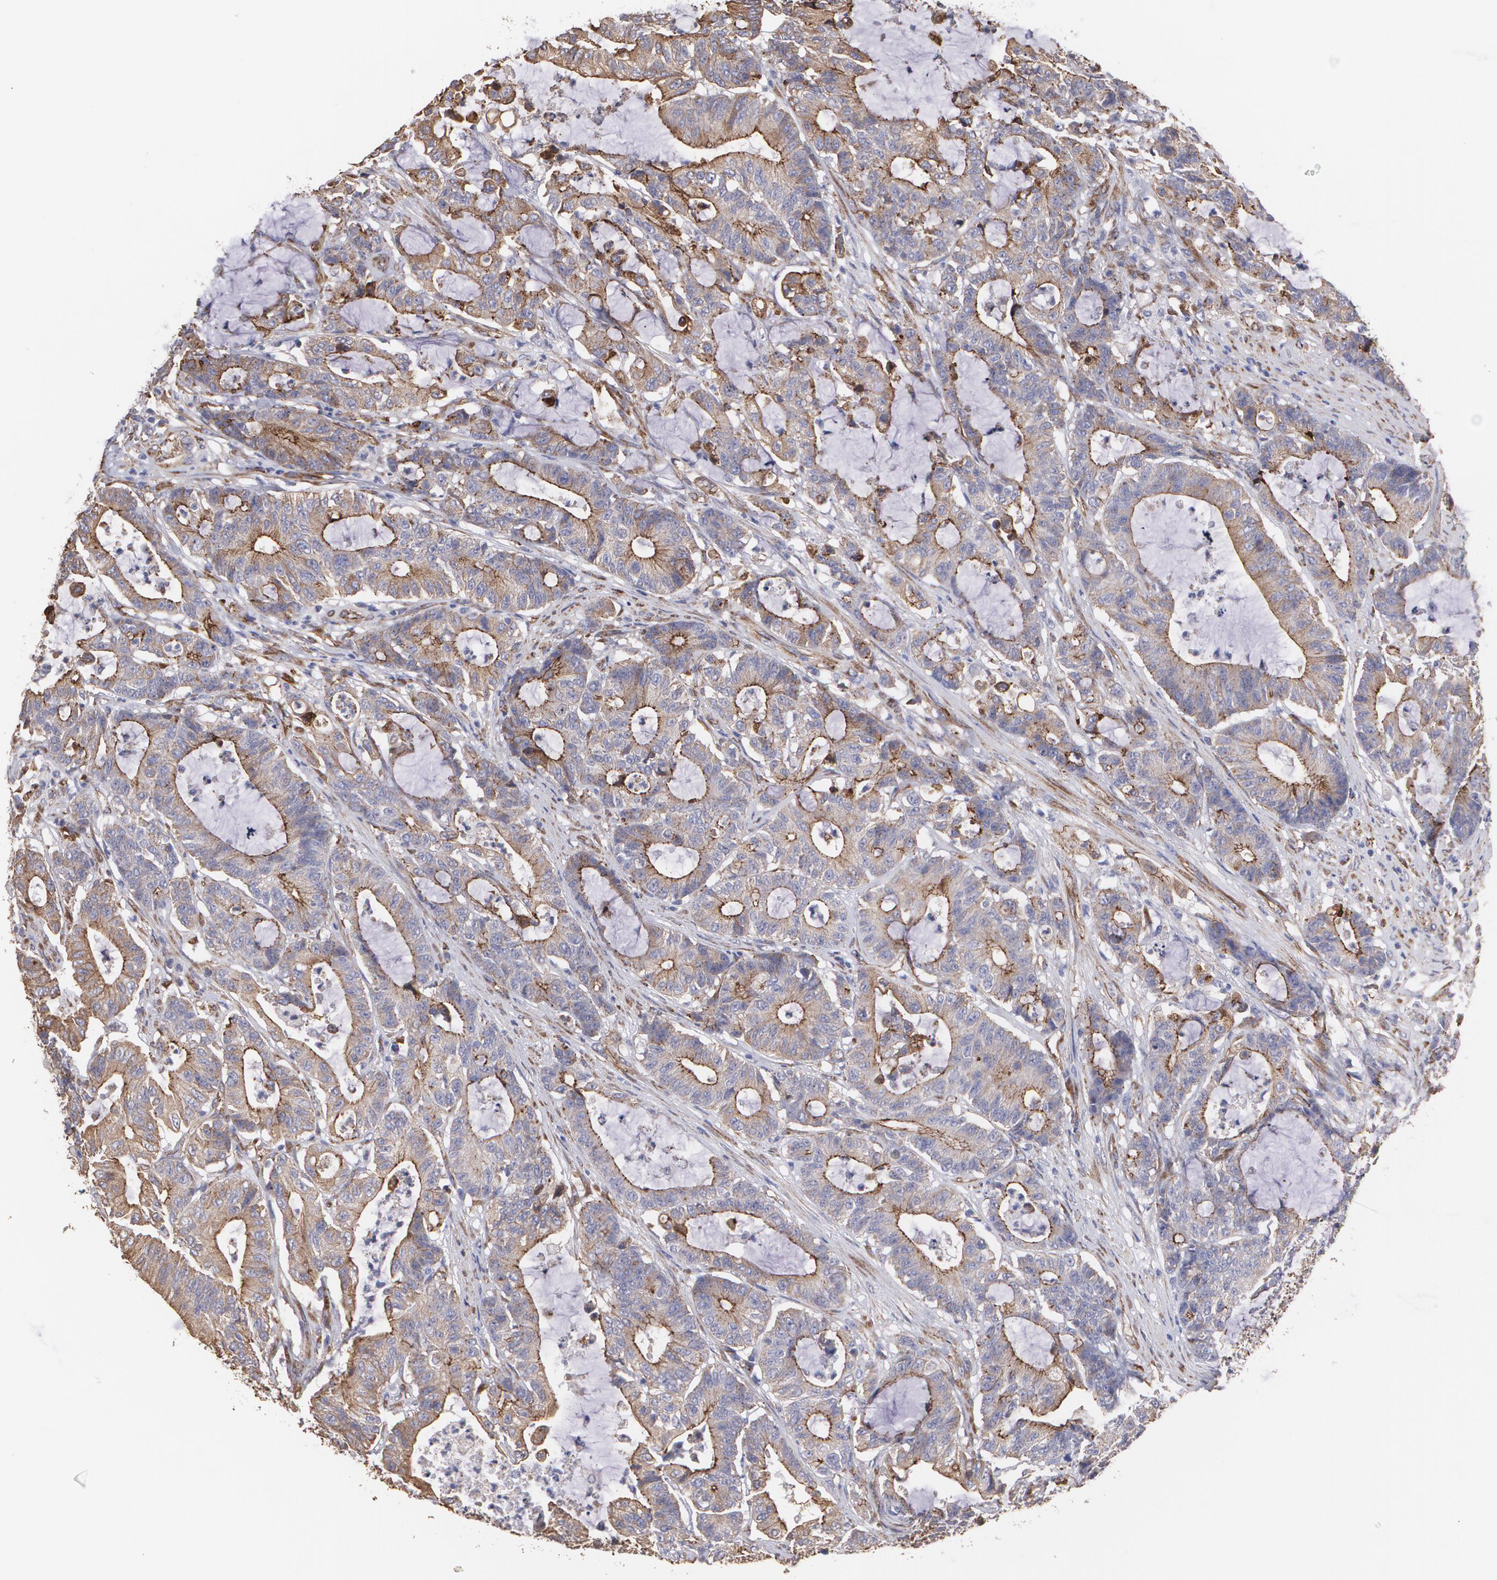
{"staining": {"intensity": "moderate", "quantity": ">75%", "location": "cytoplasmic/membranous"}, "tissue": "colorectal cancer", "cell_type": "Tumor cells", "image_type": "cancer", "snomed": [{"axis": "morphology", "description": "Adenocarcinoma, NOS"}, {"axis": "topography", "description": "Colon"}], "caption": "DAB (3,3'-diaminobenzidine) immunohistochemical staining of human colorectal adenocarcinoma shows moderate cytoplasmic/membranous protein positivity in about >75% of tumor cells.", "gene": "TJP1", "patient": {"sex": "female", "age": 84}}